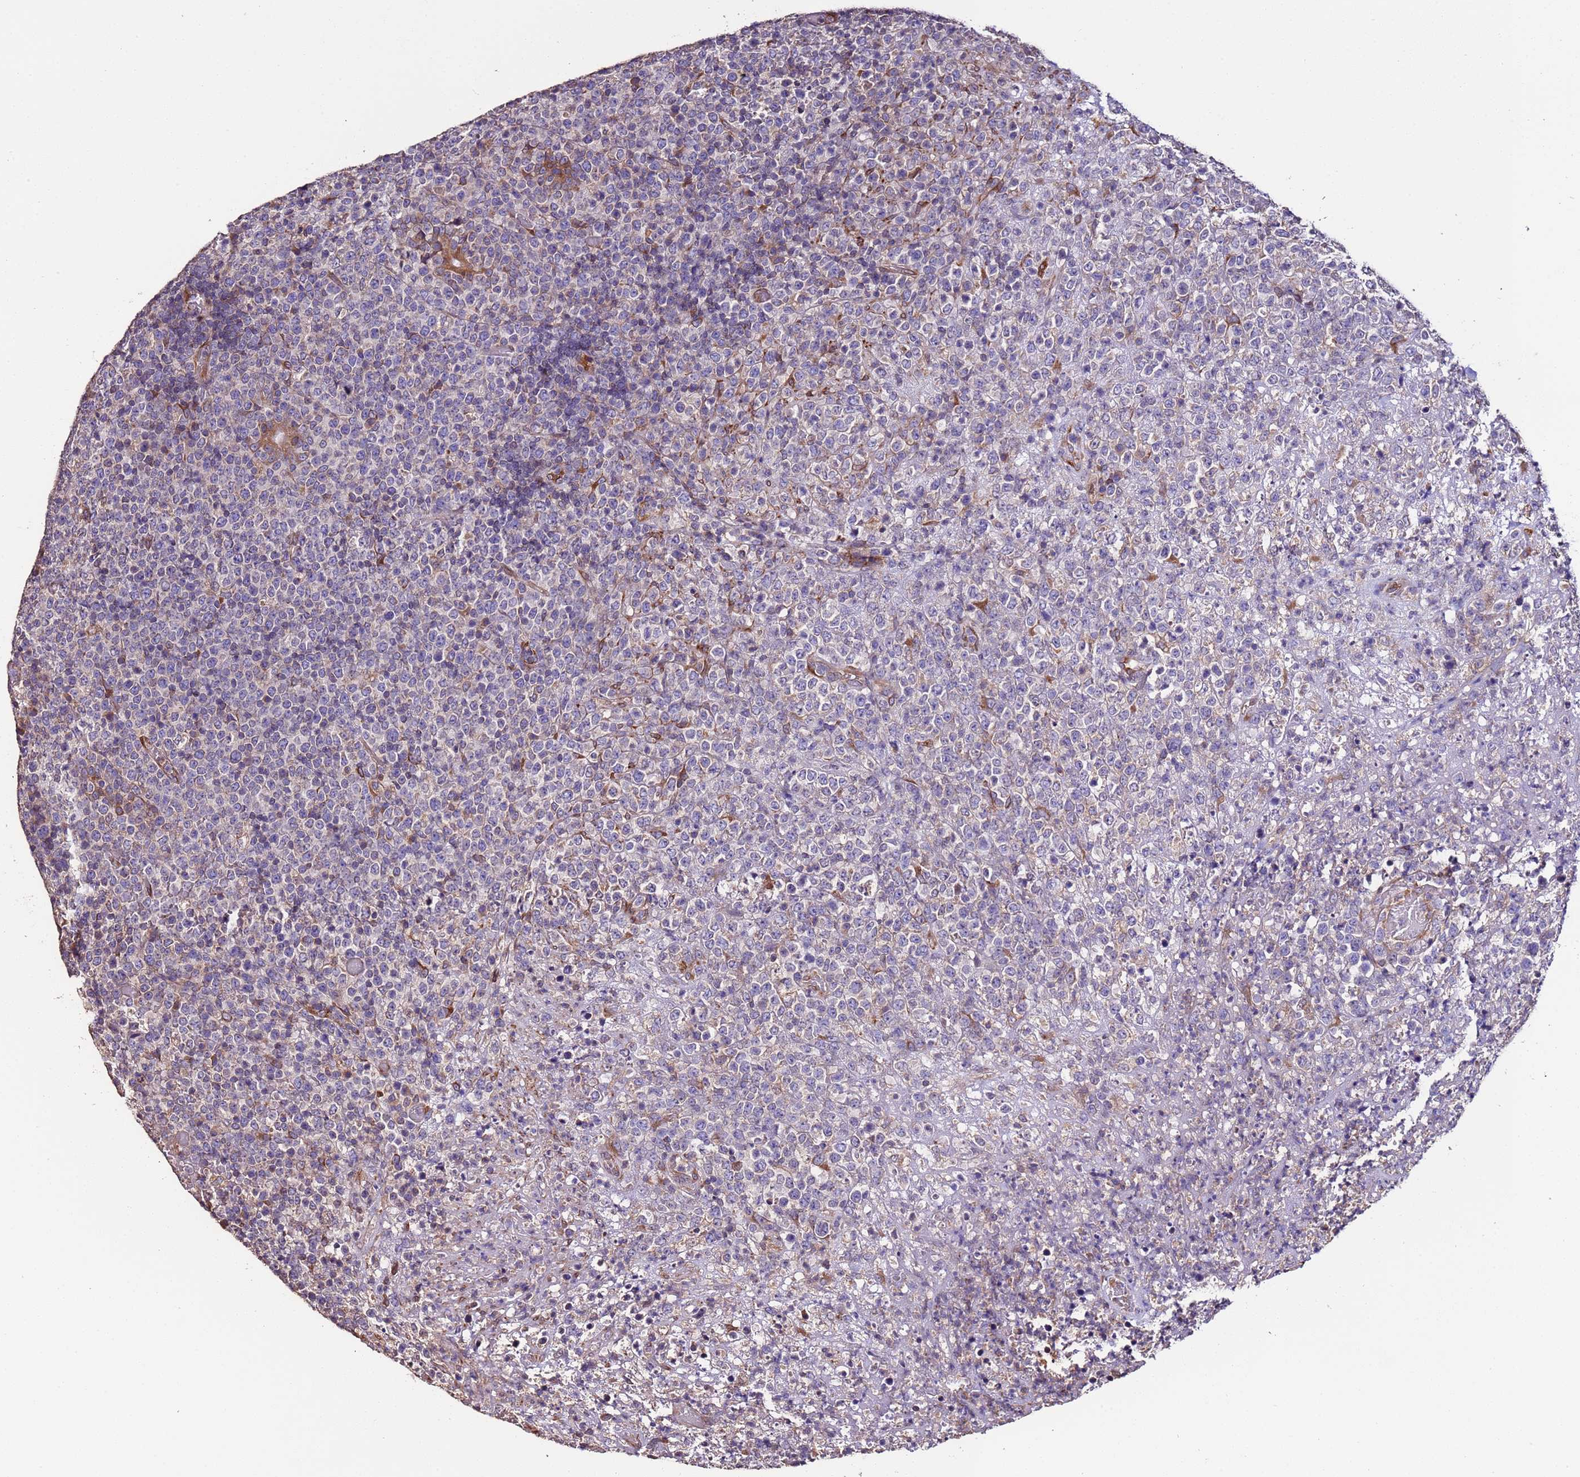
{"staining": {"intensity": "negative", "quantity": "none", "location": "none"}, "tissue": "lymphoma", "cell_type": "Tumor cells", "image_type": "cancer", "snomed": [{"axis": "morphology", "description": "Malignant lymphoma, non-Hodgkin's type, High grade"}, {"axis": "topography", "description": "Colon"}], "caption": "High-grade malignant lymphoma, non-Hodgkin's type stained for a protein using IHC reveals no positivity tumor cells.", "gene": "SLC41A3", "patient": {"sex": "female", "age": 53}}